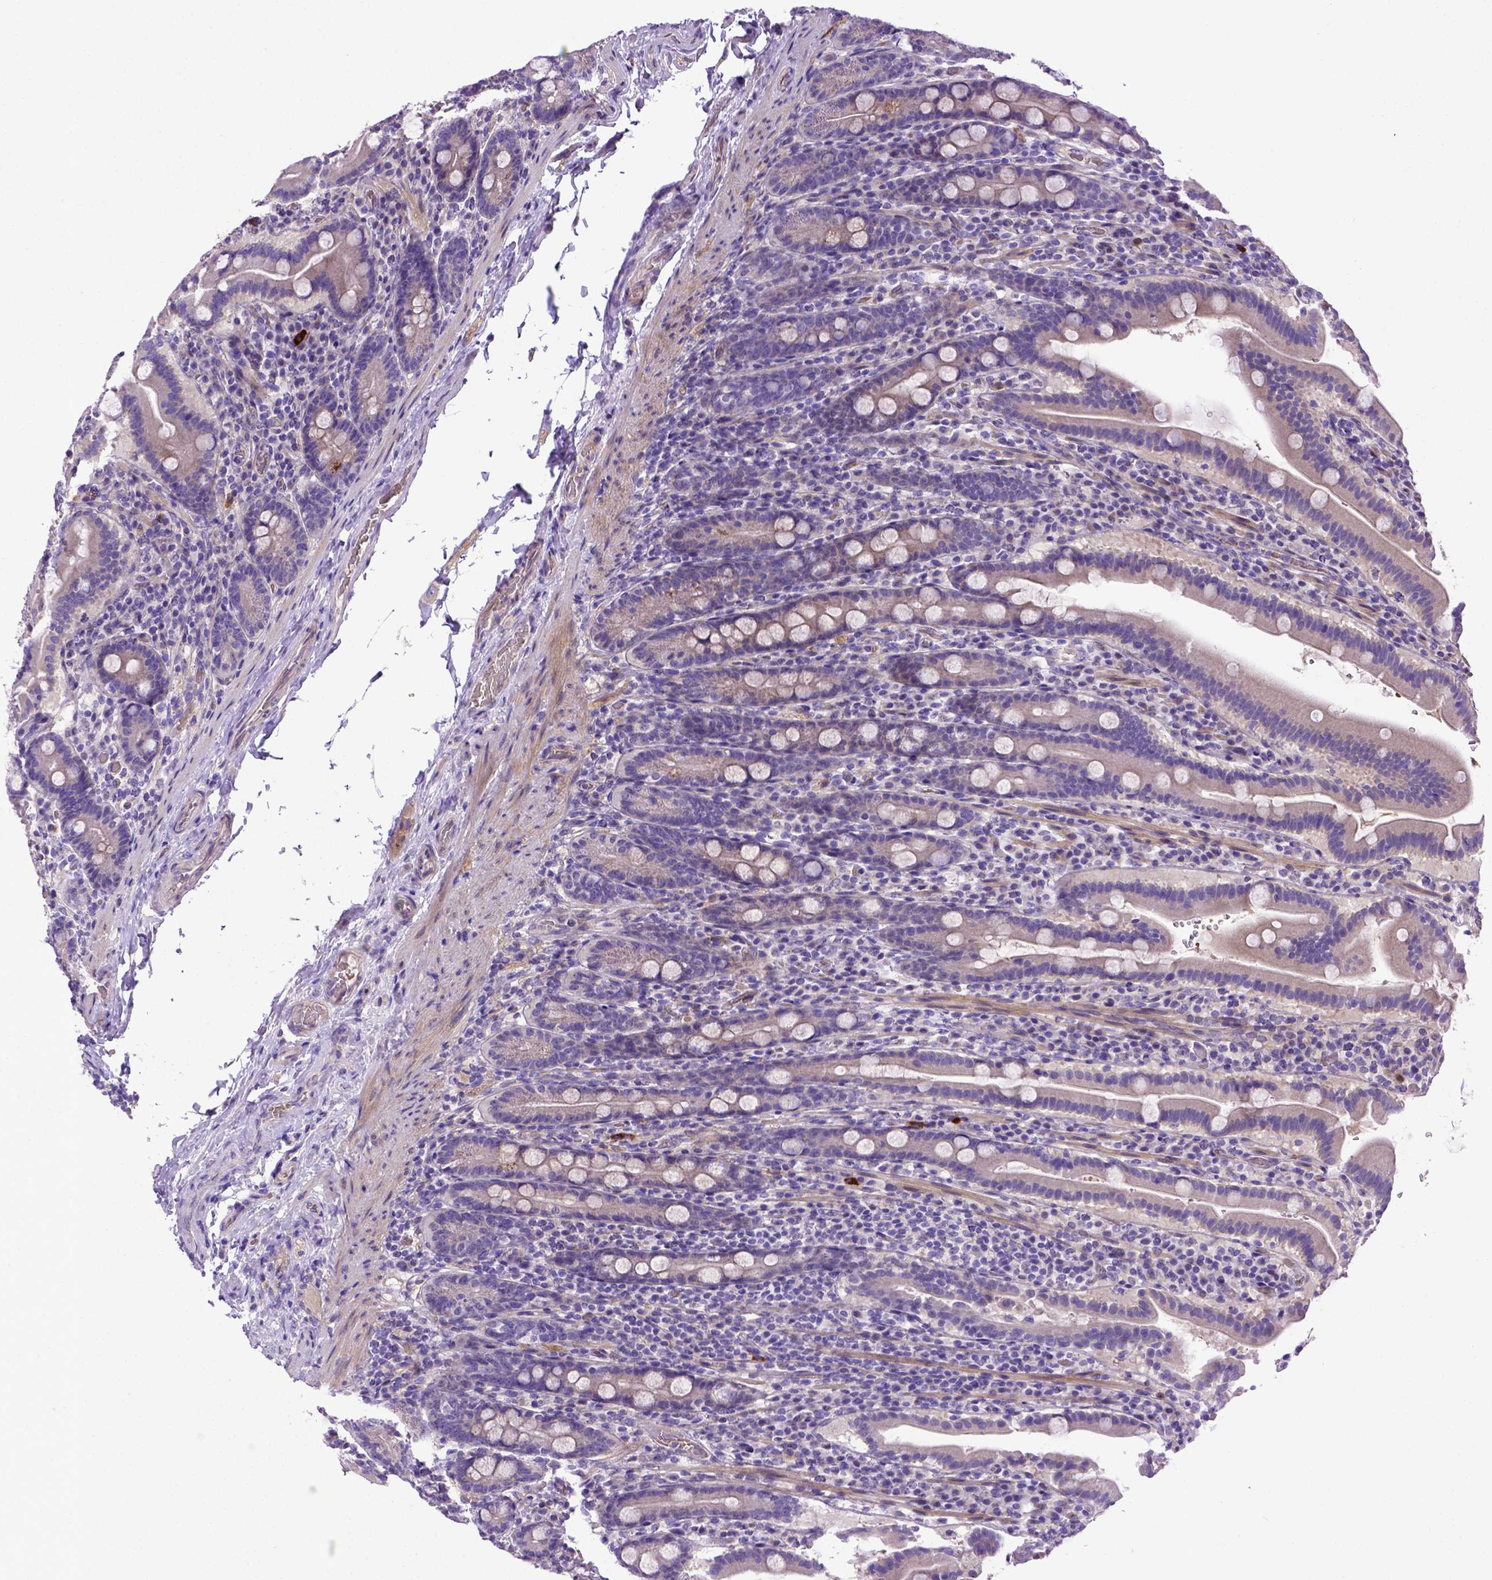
{"staining": {"intensity": "negative", "quantity": "none", "location": "none"}, "tissue": "small intestine", "cell_type": "Glandular cells", "image_type": "normal", "snomed": [{"axis": "morphology", "description": "Normal tissue, NOS"}, {"axis": "topography", "description": "Small intestine"}], "caption": "IHC image of benign human small intestine stained for a protein (brown), which reveals no positivity in glandular cells.", "gene": "ADAM12", "patient": {"sex": "male", "age": 26}}